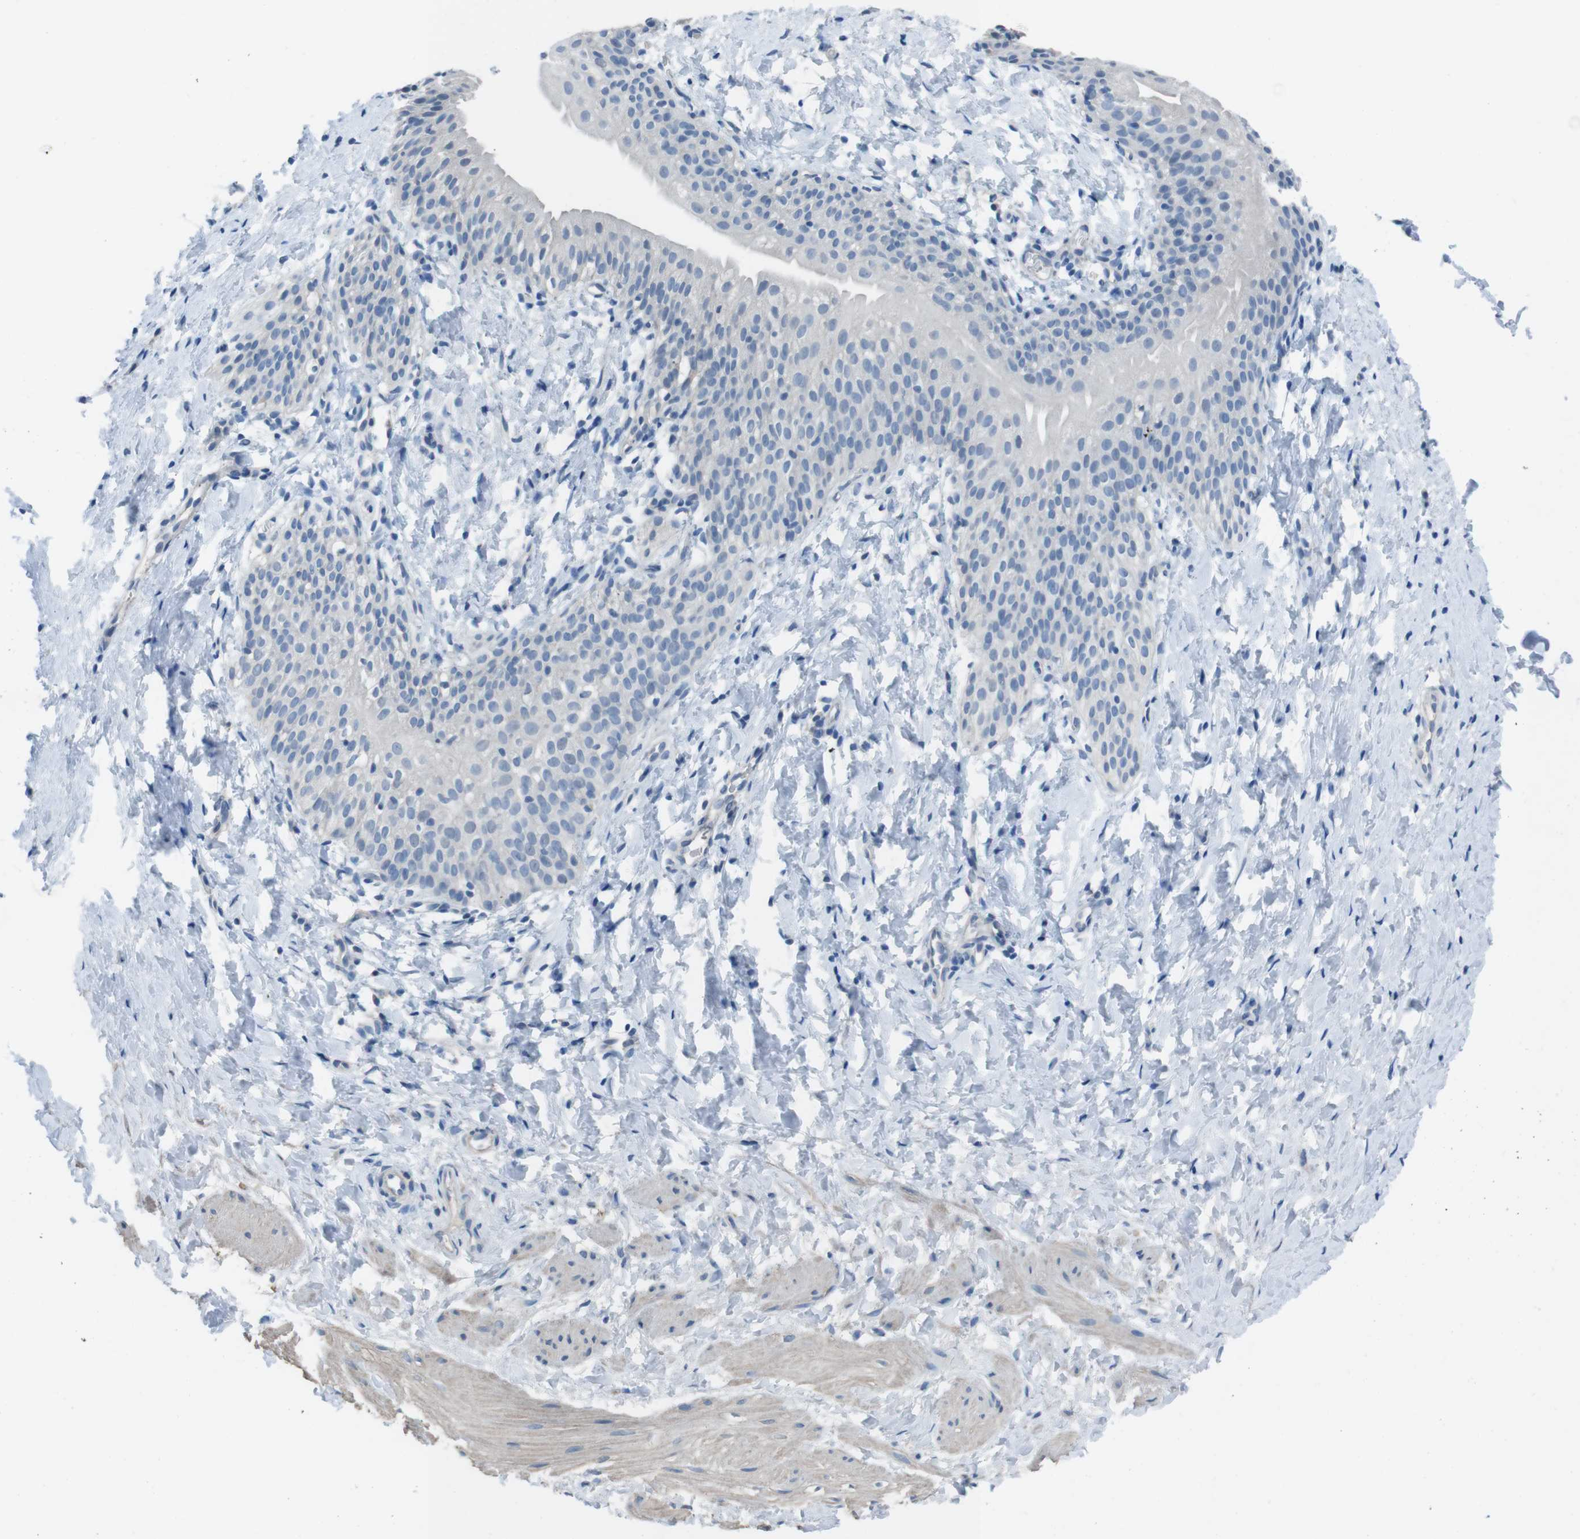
{"staining": {"intensity": "negative", "quantity": "none", "location": "none"}, "tissue": "smooth muscle", "cell_type": "Smooth muscle cells", "image_type": "normal", "snomed": [{"axis": "morphology", "description": "Normal tissue, NOS"}, {"axis": "topography", "description": "Smooth muscle"}], "caption": "Immunohistochemistry photomicrograph of benign smooth muscle: smooth muscle stained with DAB (3,3'-diaminobenzidine) reveals no significant protein staining in smooth muscle cells.", "gene": "CYP2C19", "patient": {"sex": "male", "age": 16}}